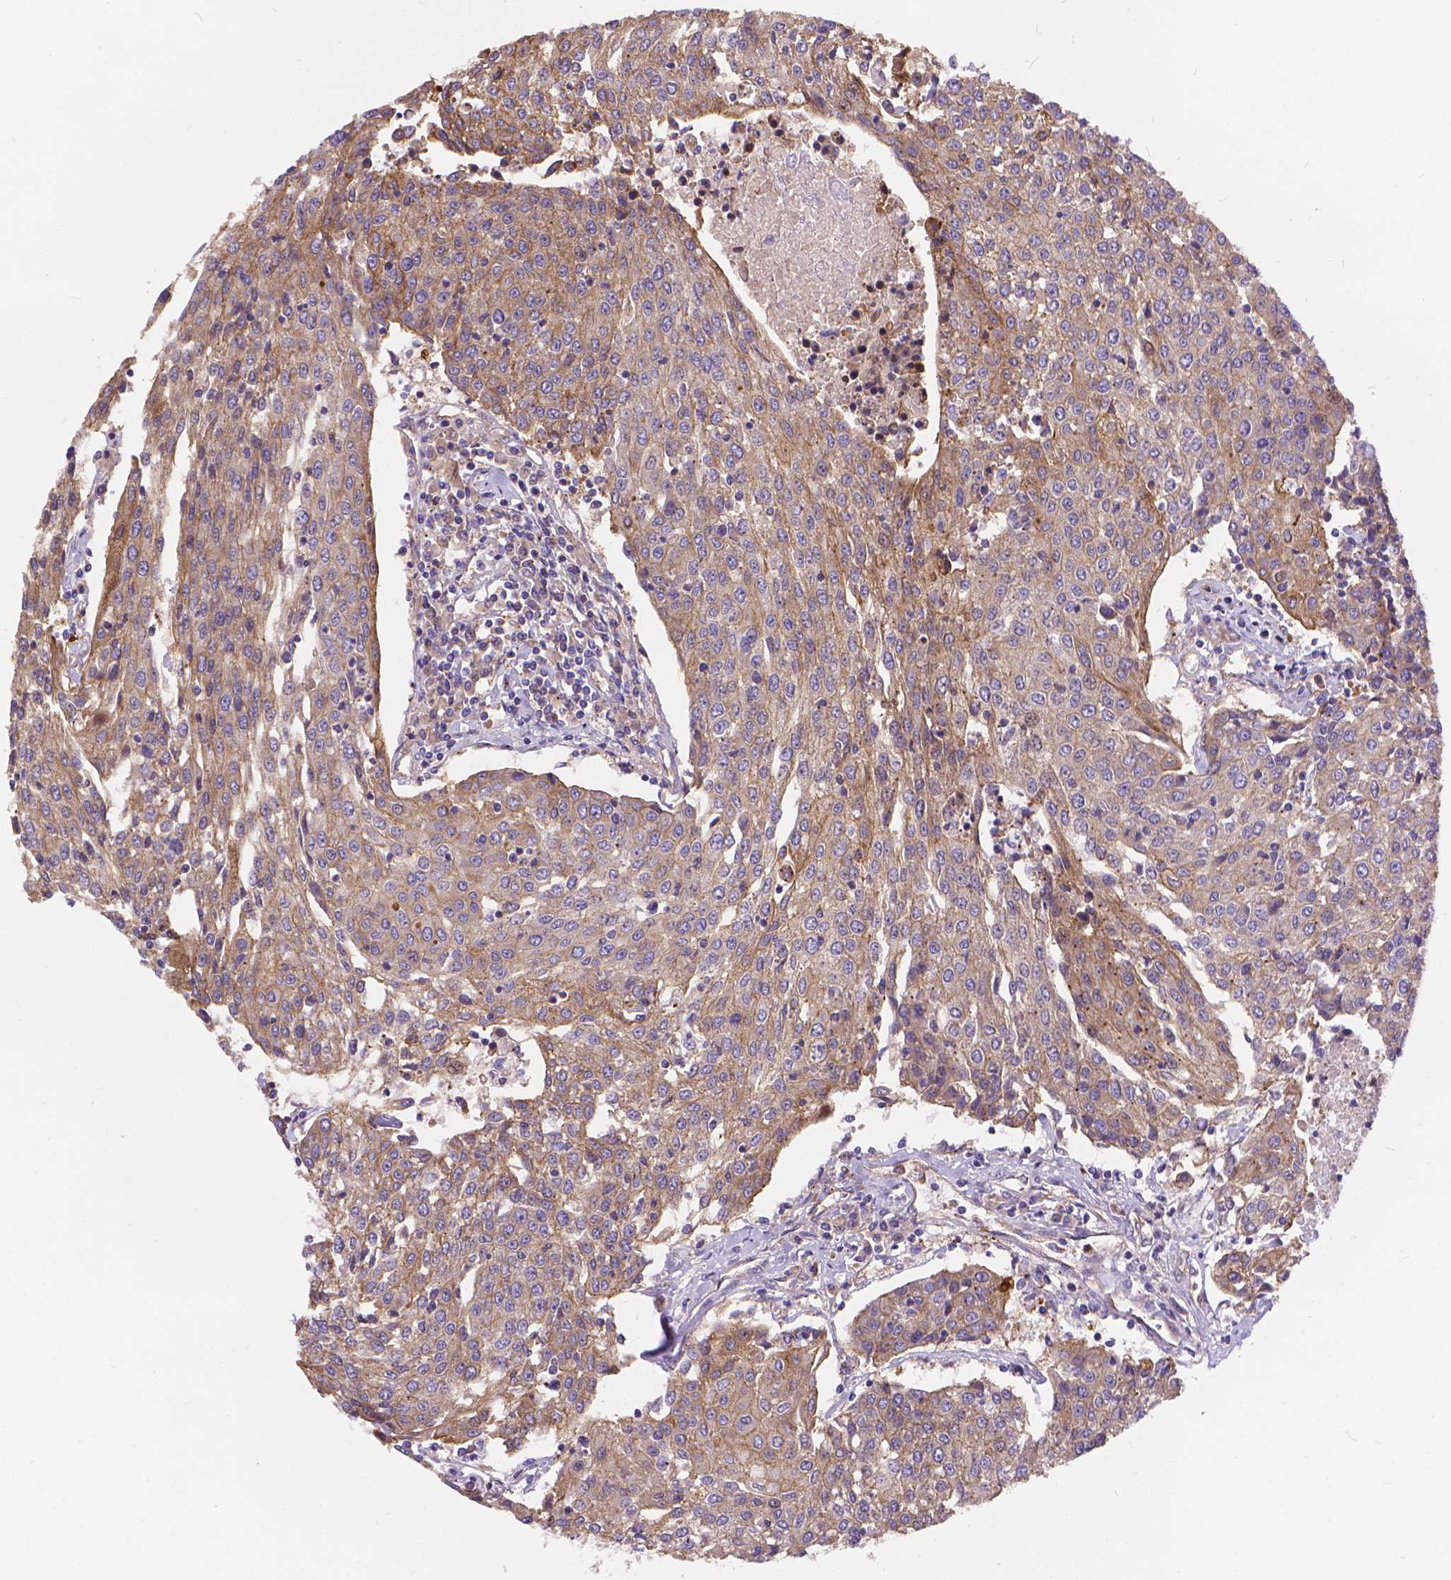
{"staining": {"intensity": "weak", "quantity": ">75%", "location": "cytoplasmic/membranous"}, "tissue": "urothelial cancer", "cell_type": "Tumor cells", "image_type": "cancer", "snomed": [{"axis": "morphology", "description": "Urothelial carcinoma, High grade"}, {"axis": "topography", "description": "Urinary bladder"}], "caption": "The immunohistochemical stain shows weak cytoplasmic/membranous expression in tumor cells of urothelial cancer tissue.", "gene": "ARAP1", "patient": {"sex": "female", "age": 85}}